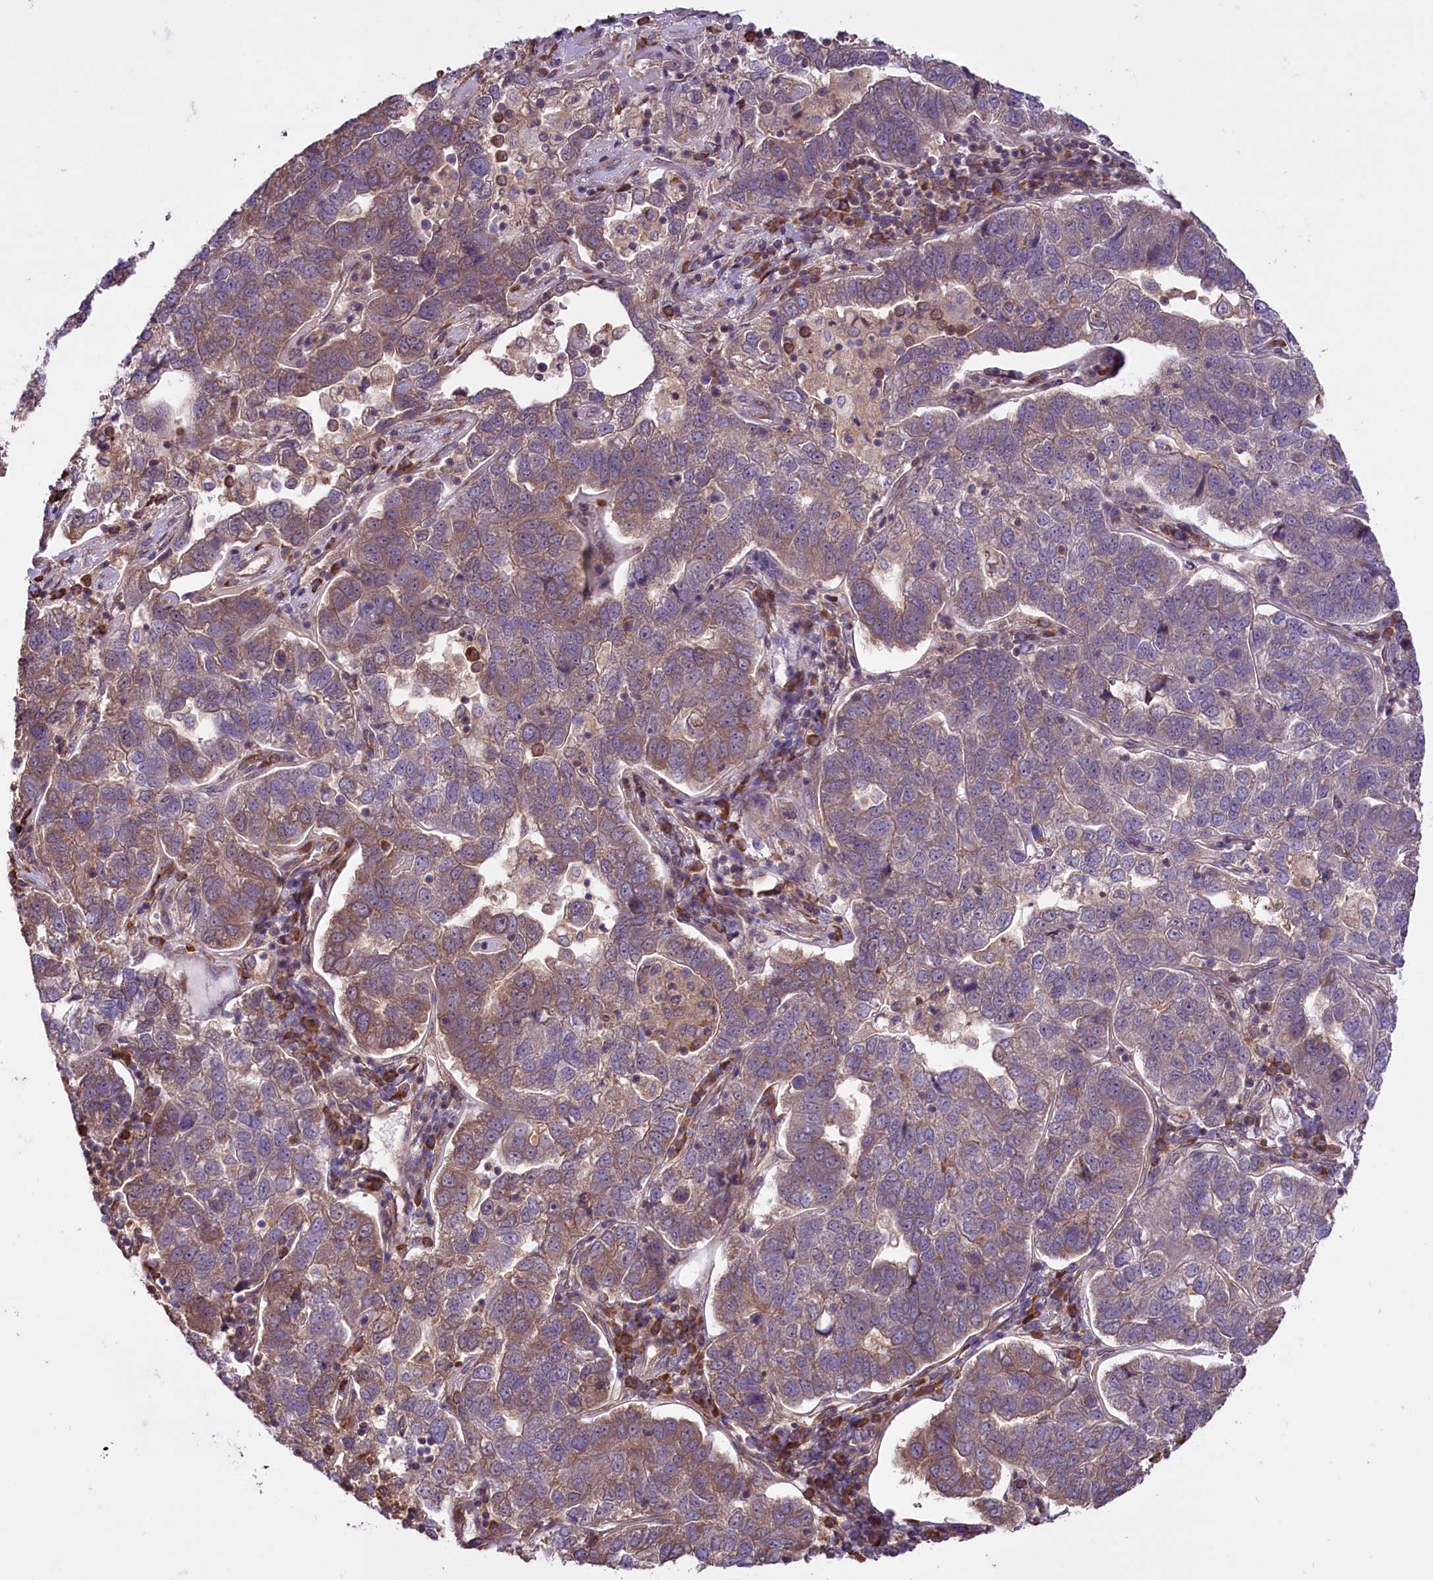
{"staining": {"intensity": "weak", "quantity": "25%-75%", "location": "cytoplasmic/membranous"}, "tissue": "pancreatic cancer", "cell_type": "Tumor cells", "image_type": "cancer", "snomed": [{"axis": "morphology", "description": "Adenocarcinoma, NOS"}, {"axis": "topography", "description": "Pancreas"}], "caption": "Immunohistochemistry (IHC) of human pancreatic adenocarcinoma reveals low levels of weak cytoplasmic/membranous staining in approximately 25%-75% of tumor cells.", "gene": "HDAC5", "patient": {"sex": "female", "age": 61}}